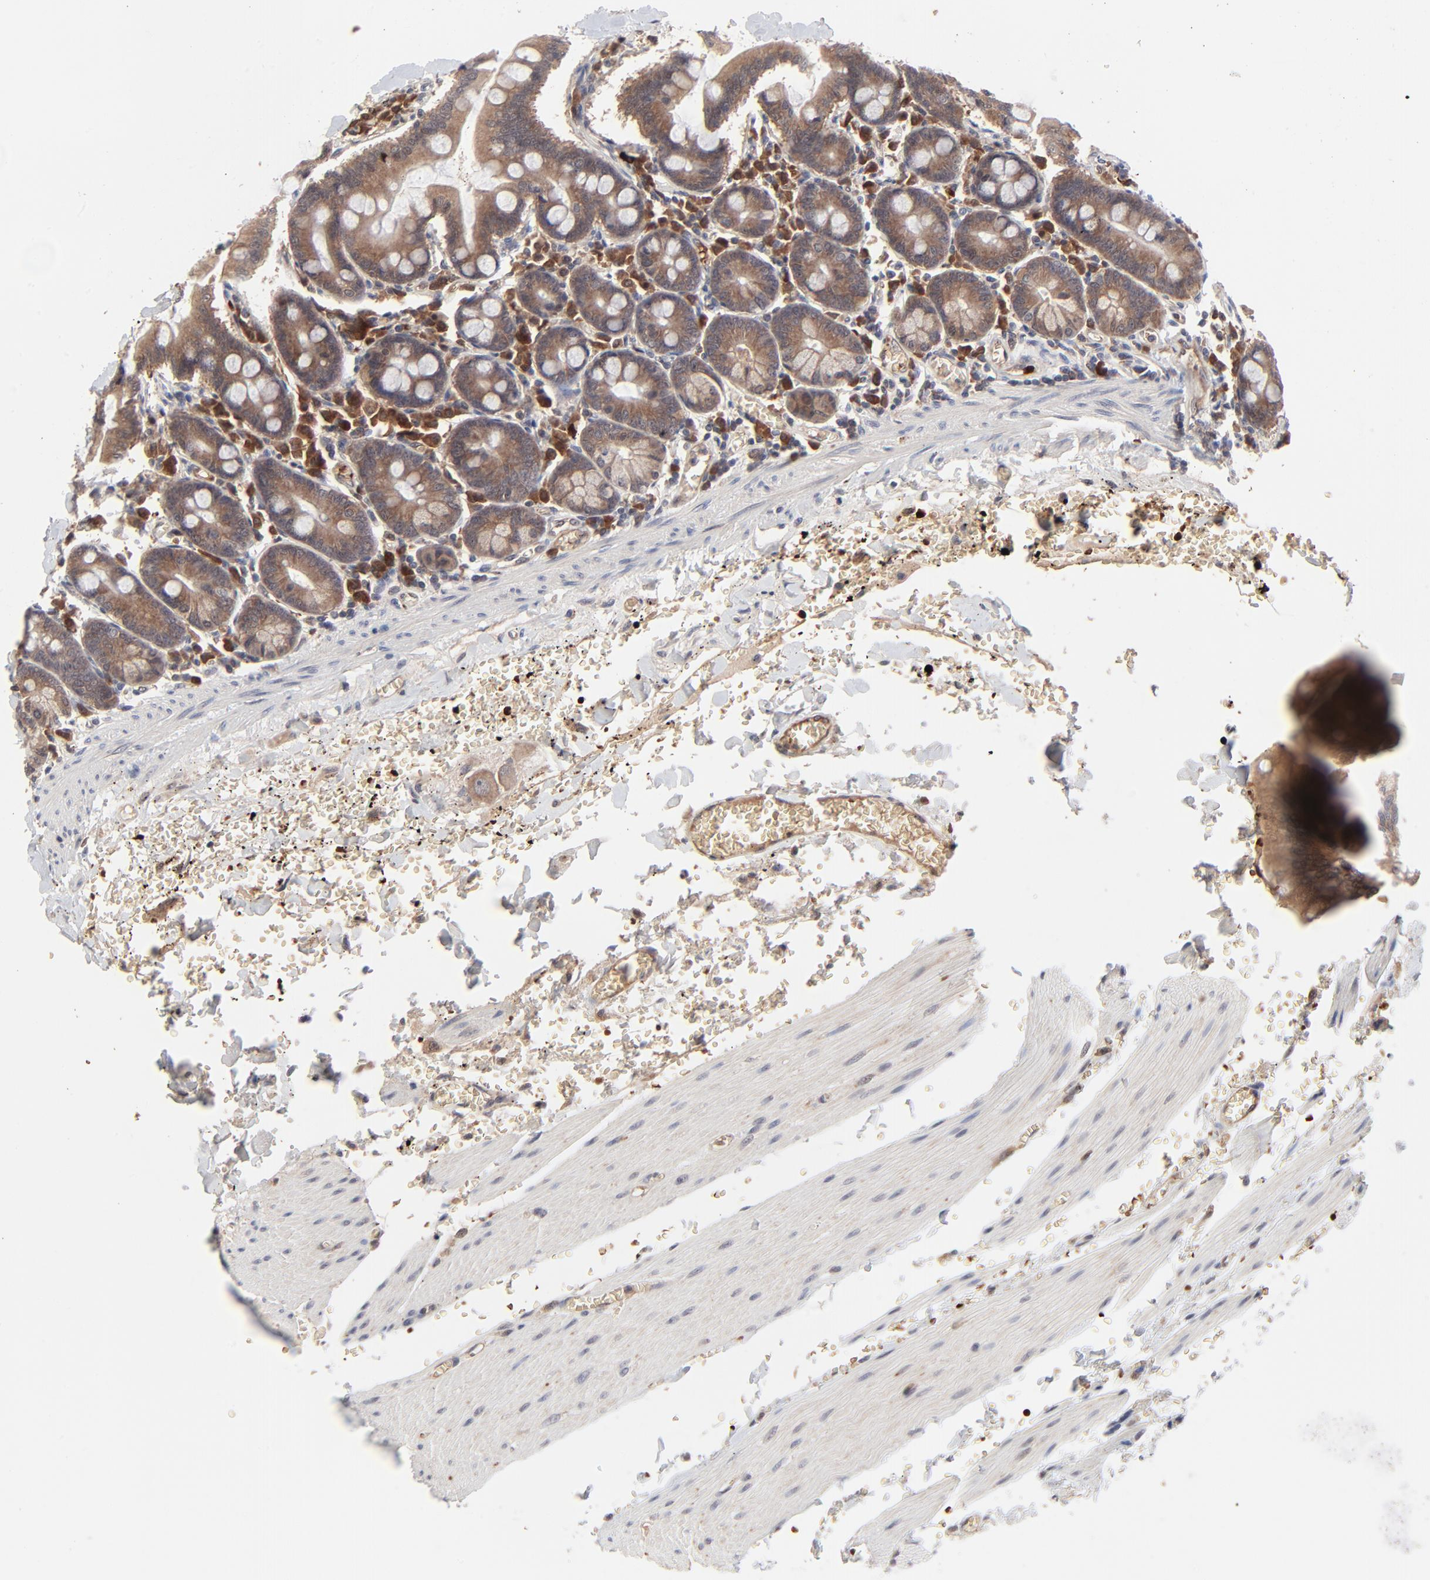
{"staining": {"intensity": "moderate", "quantity": ">75%", "location": "cytoplasmic/membranous"}, "tissue": "small intestine", "cell_type": "Glandular cells", "image_type": "normal", "snomed": [{"axis": "morphology", "description": "Normal tissue, NOS"}, {"axis": "topography", "description": "Small intestine"}], "caption": "Immunohistochemistry (IHC) micrograph of normal small intestine: small intestine stained using IHC shows medium levels of moderate protein expression localized specifically in the cytoplasmic/membranous of glandular cells, appearing as a cytoplasmic/membranous brown color.", "gene": "CASP10", "patient": {"sex": "male", "age": 71}}